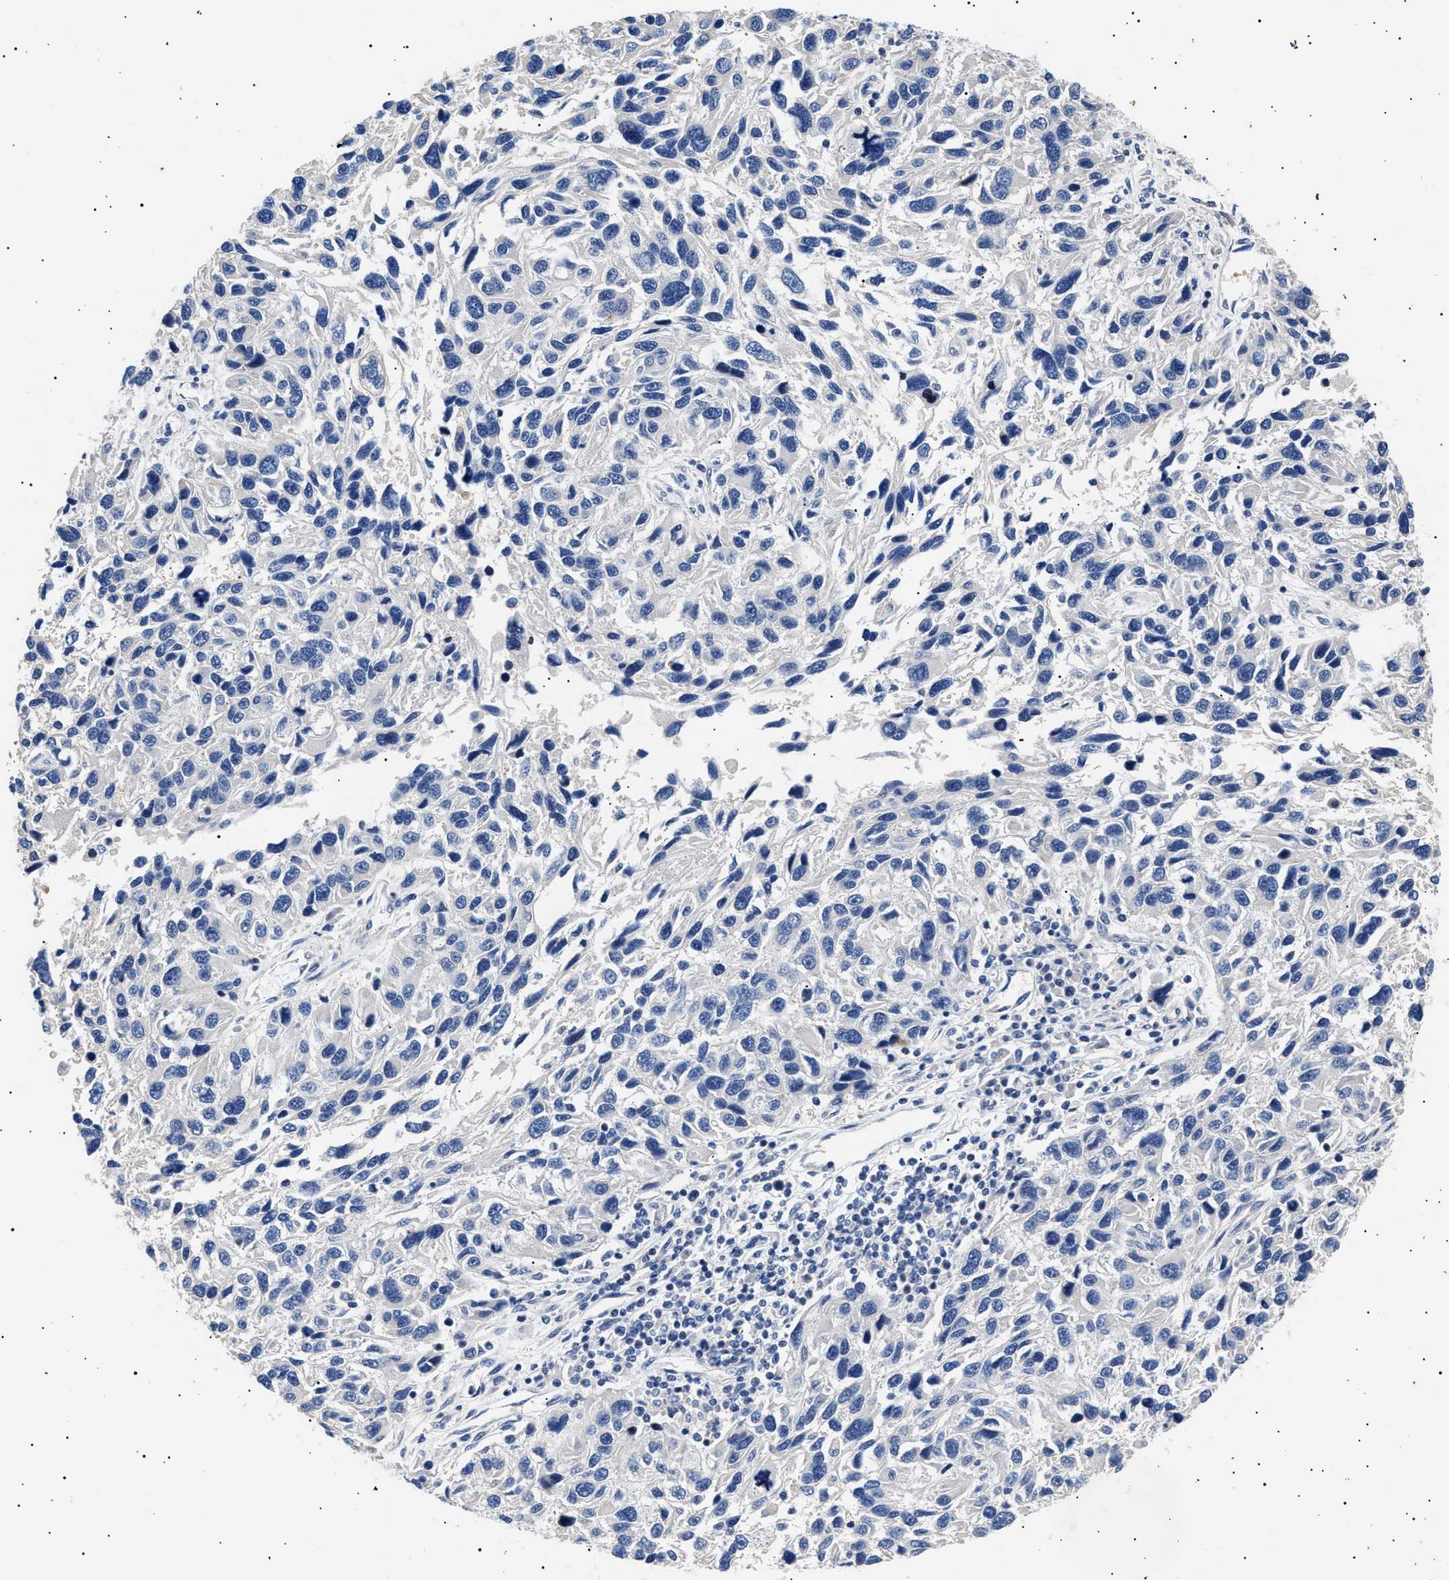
{"staining": {"intensity": "negative", "quantity": "none", "location": "none"}, "tissue": "melanoma", "cell_type": "Tumor cells", "image_type": "cancer", "snomed": [{"axis": "morphology", "description": "Malignant melanoma, NOS"}, {"axis": "topography", "description": "Skin"}], "caption": "Micrograph shows no significant protein positivity in tumor cells of malignant melanoma.", "gene": "HEMGN", "patient": {"sex": "male", "age": 53}}